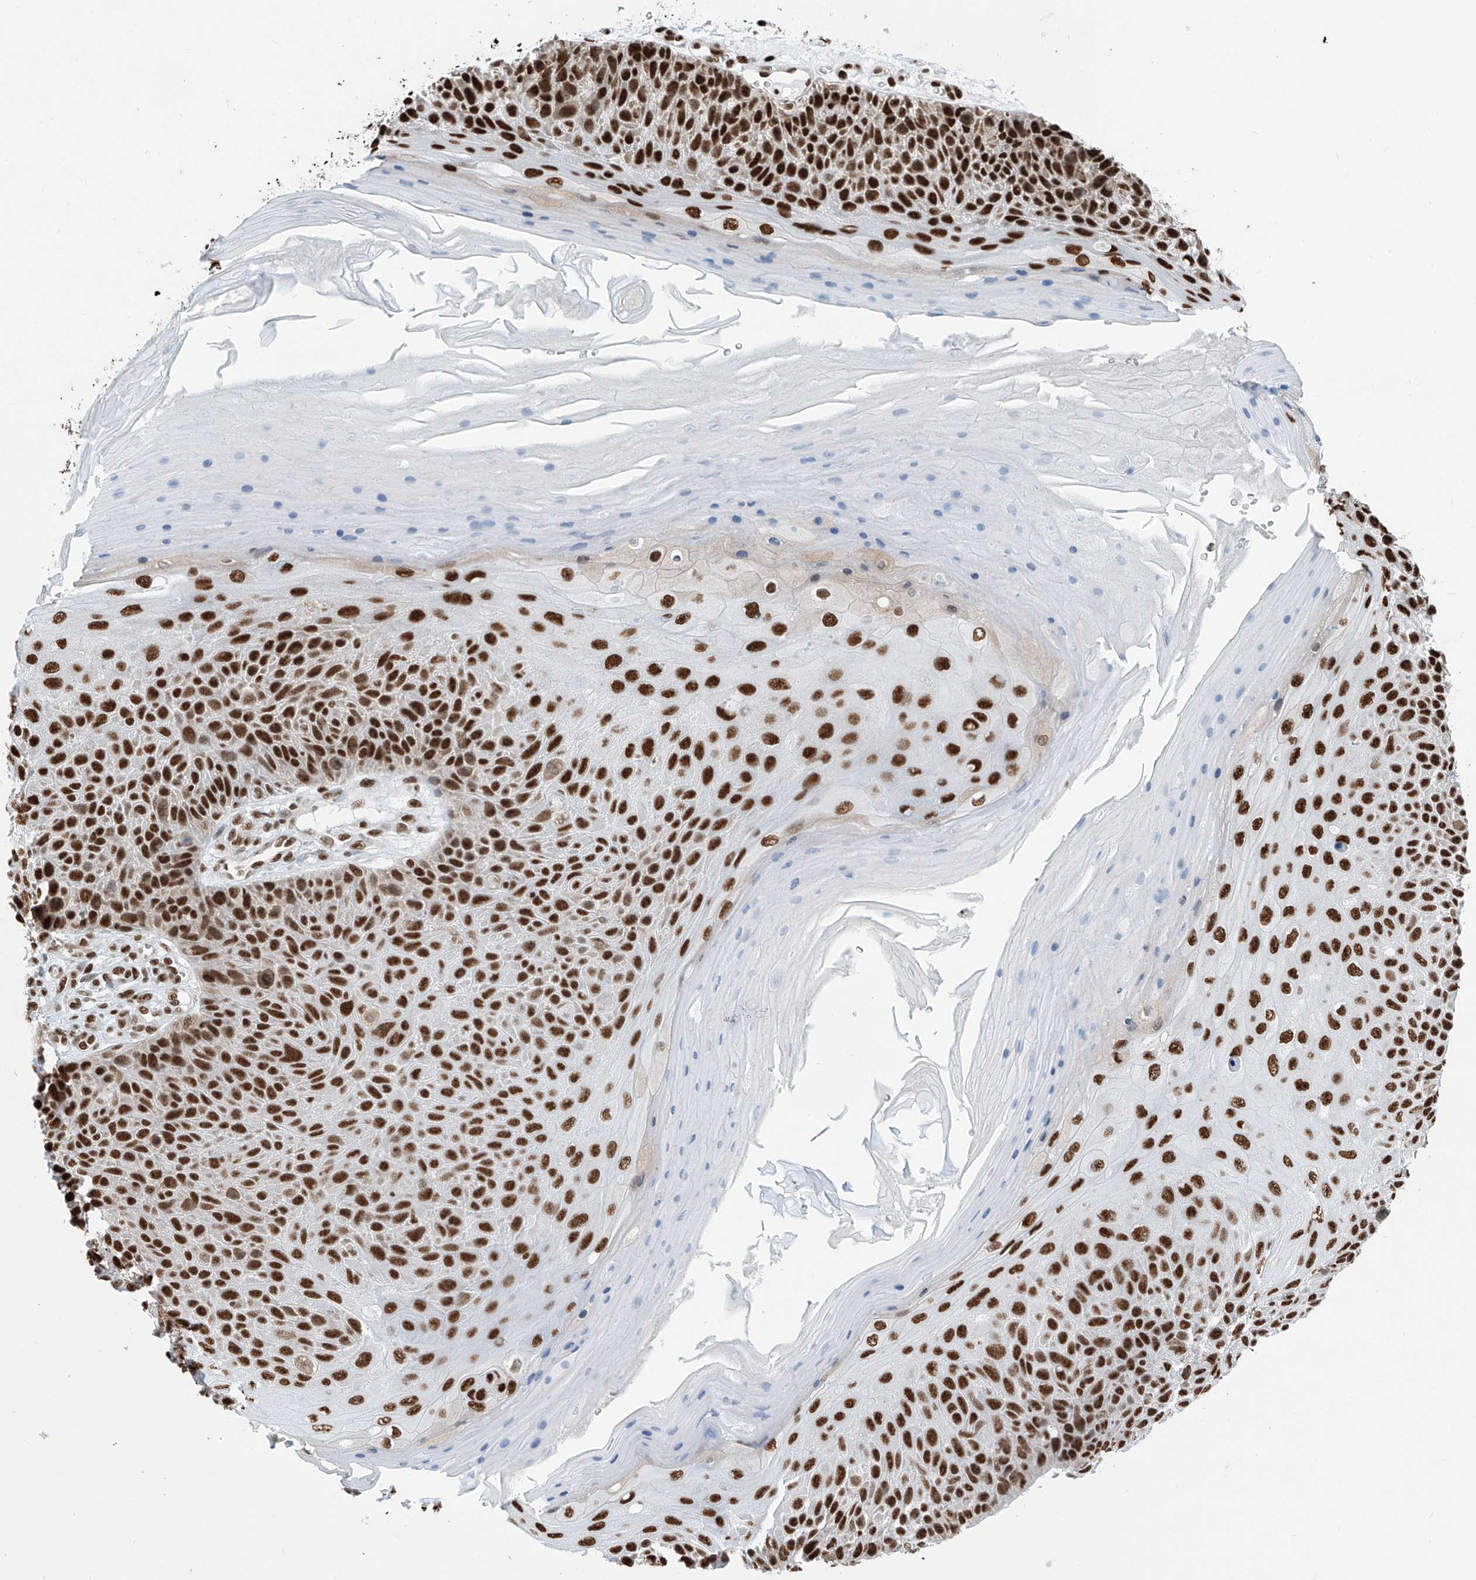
{"staining": {"intensity": "strong", "quantity": ">75%", "location": "nuclear"}, "tissue": "skin cancer", "cell_type": "Tumor cells", "image_type": "cancer", "snomed": [{"axis": "morphology", "description": "Squamous cell carcinoma, NOS"}, {"axis": "topography", "description": "Skin"}], "caption": "This is an image of IHC staining of skin squamous cell carcinoma, which shows strong positivity in the nuclear of tumor cells.", "gene": "SARNP", "patient": {"sex": "female", "age": 88}}